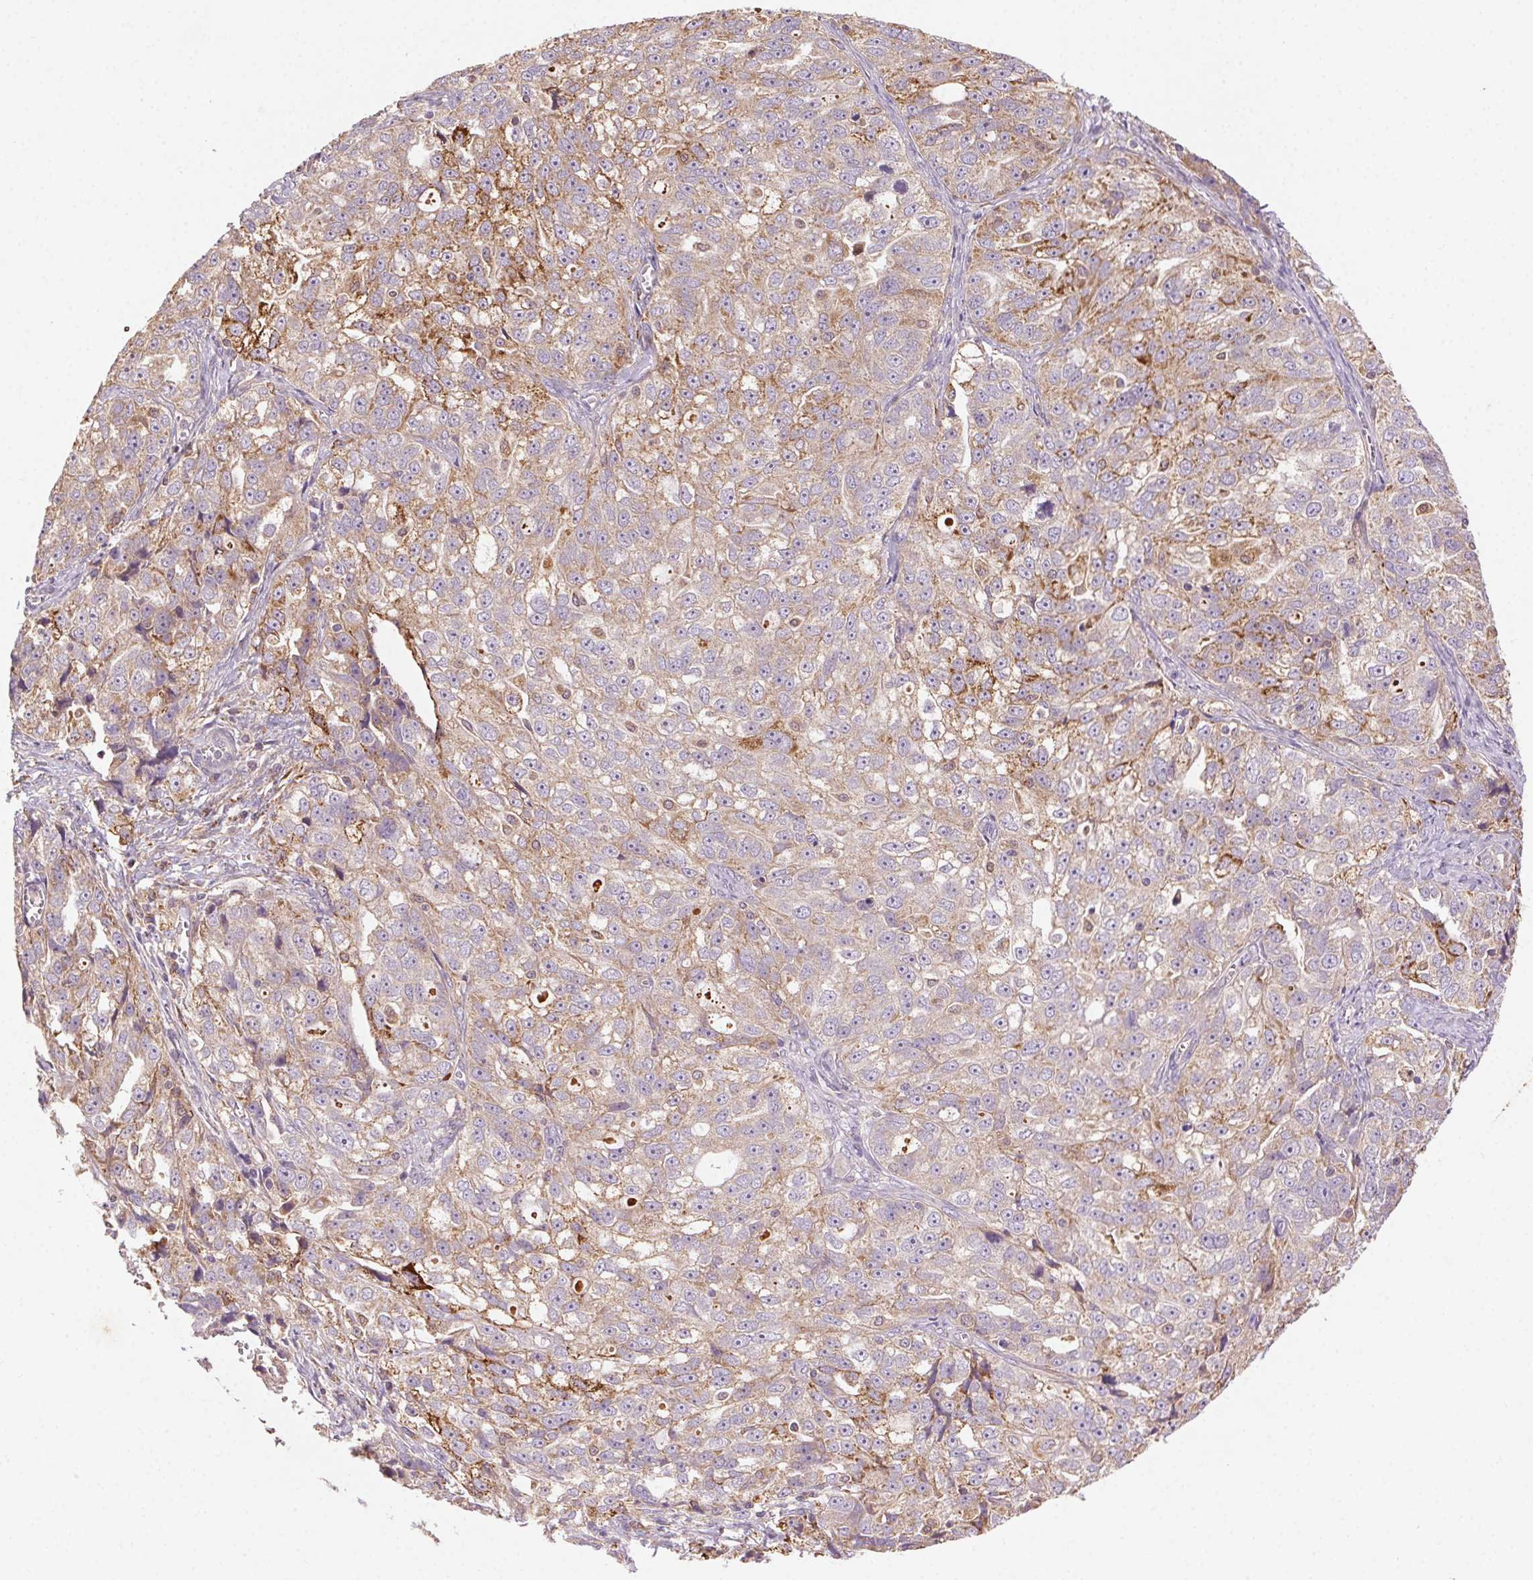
{"staining": {"intensity": "weak", "quantity": "25%-75%", "location": "cytoplasmic/membranous"}, "tissue": "ovarian cancer", "cell_type": "Tumor cells", "image_type": "cancer", "snomed": [{"axis": "morphology", "description": "Cystadenocarcinoma, serous, NOS"}, {"axis": "topography", "description": "Ovary"}], "caption": "There is low levels of weak cytoplasmic/membranous positivity in tumor cells of ovarian cancer (serous cystadenocarcinoma), as demonstrated by immunohistochemical staining (brown color).", "gene": "FNBP1L", "patient": {"sex": "female", "age": 51}}